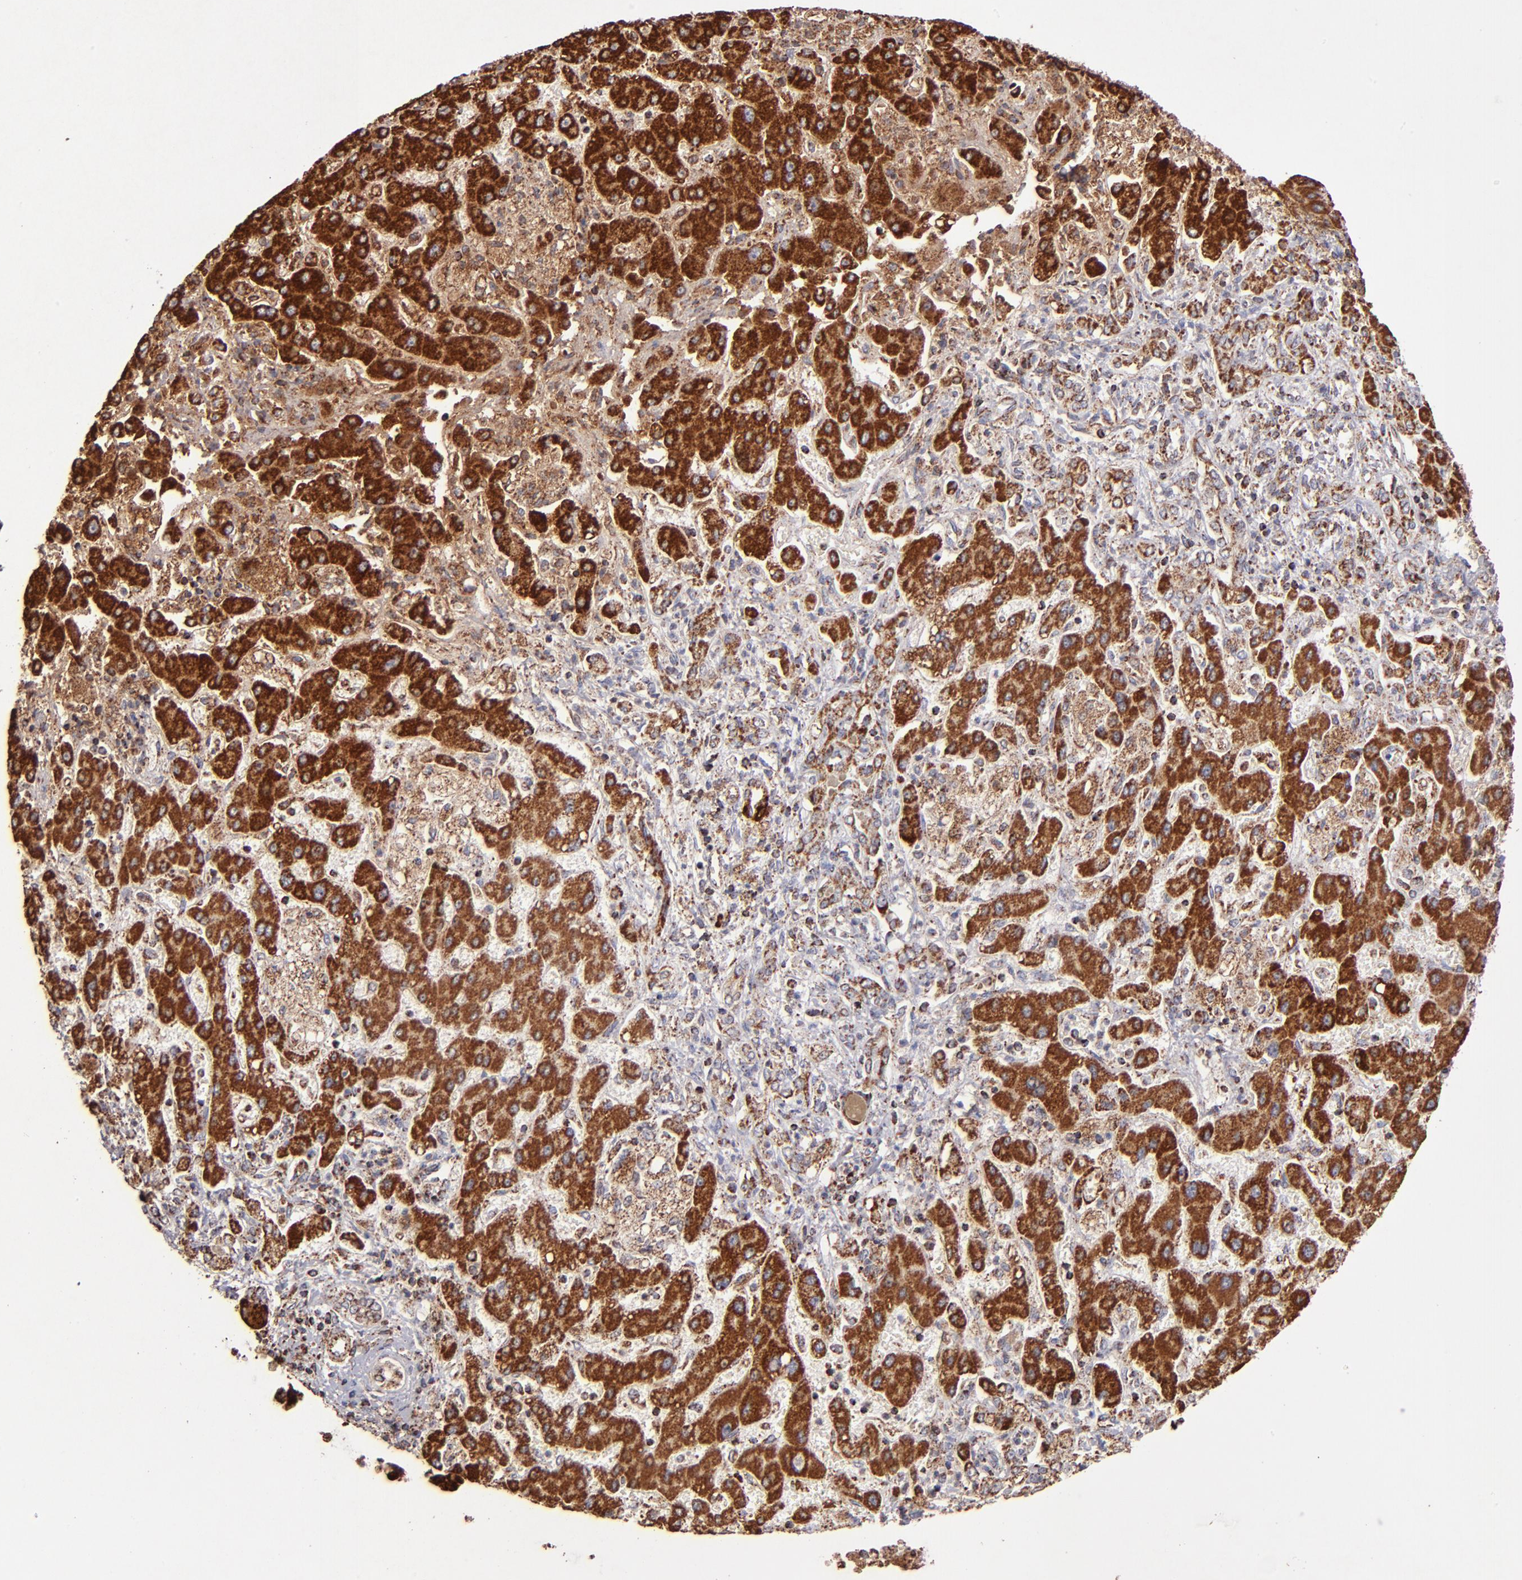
{"staining": {"intensity": "strong", "quantity": ">75%", "location": "cytoplasmic/membranous"}, "tissue": "liver cancer", "cell_type": "Tumor cells", "image_type": "cancer", "snomed": [{"axis": "morphology", "description": "Cholangiocarcinoma"}, {"axis": "topography", "description": "Liver"}], "caption": "A histopathology image of liver cancer (cholangiocarcinoma) stained for a protein exhibits strong cytoplasmic/membranous brown staining in tumor cells. Using DAB (brown) and hematoxylin (blue) stains, captured at high magnification using brightfield microscopy.", "gene": "DLST", "patient": {"sex": "male", "age": 50}}